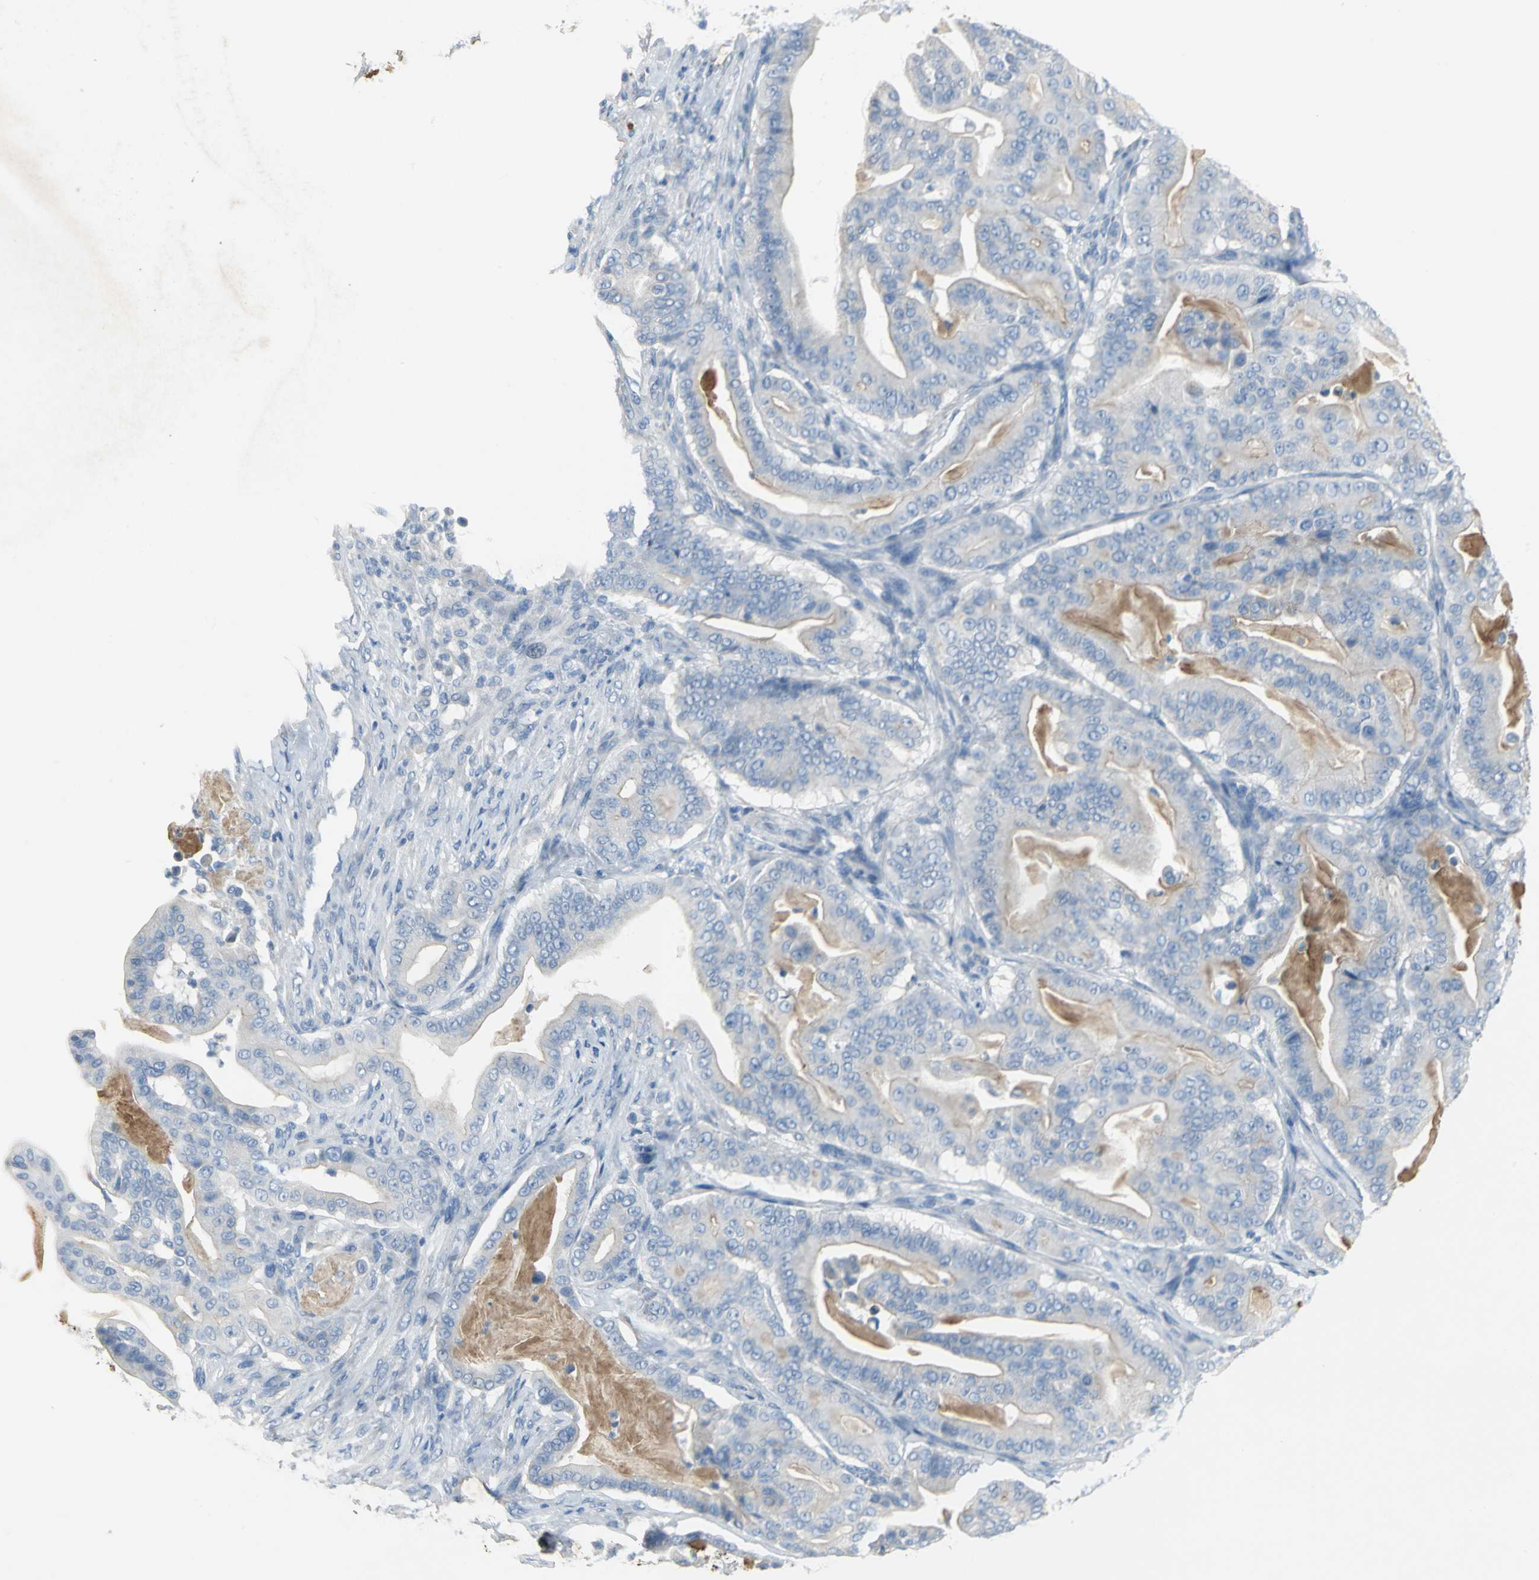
{"staining": {"intensity": "negative", "quantity": "none", "location": "none"}, "tissue": "pancreatic cancer", "cell_type": "Tumor cells", "image_type": "cancer", "snomed": [{"axis": "morphology", "description": "Adenocarcinoma, NOS"}, {"axis": "topography", "description": "Pancreas"}], "caption": "Immunohistochemistry (IHC) of pancreatic cancer (adenocarcinoma) exhibits no positivity in tumor cells.", "gene": "PTGDS", "patient": {"sex": "male", "age": 63}}